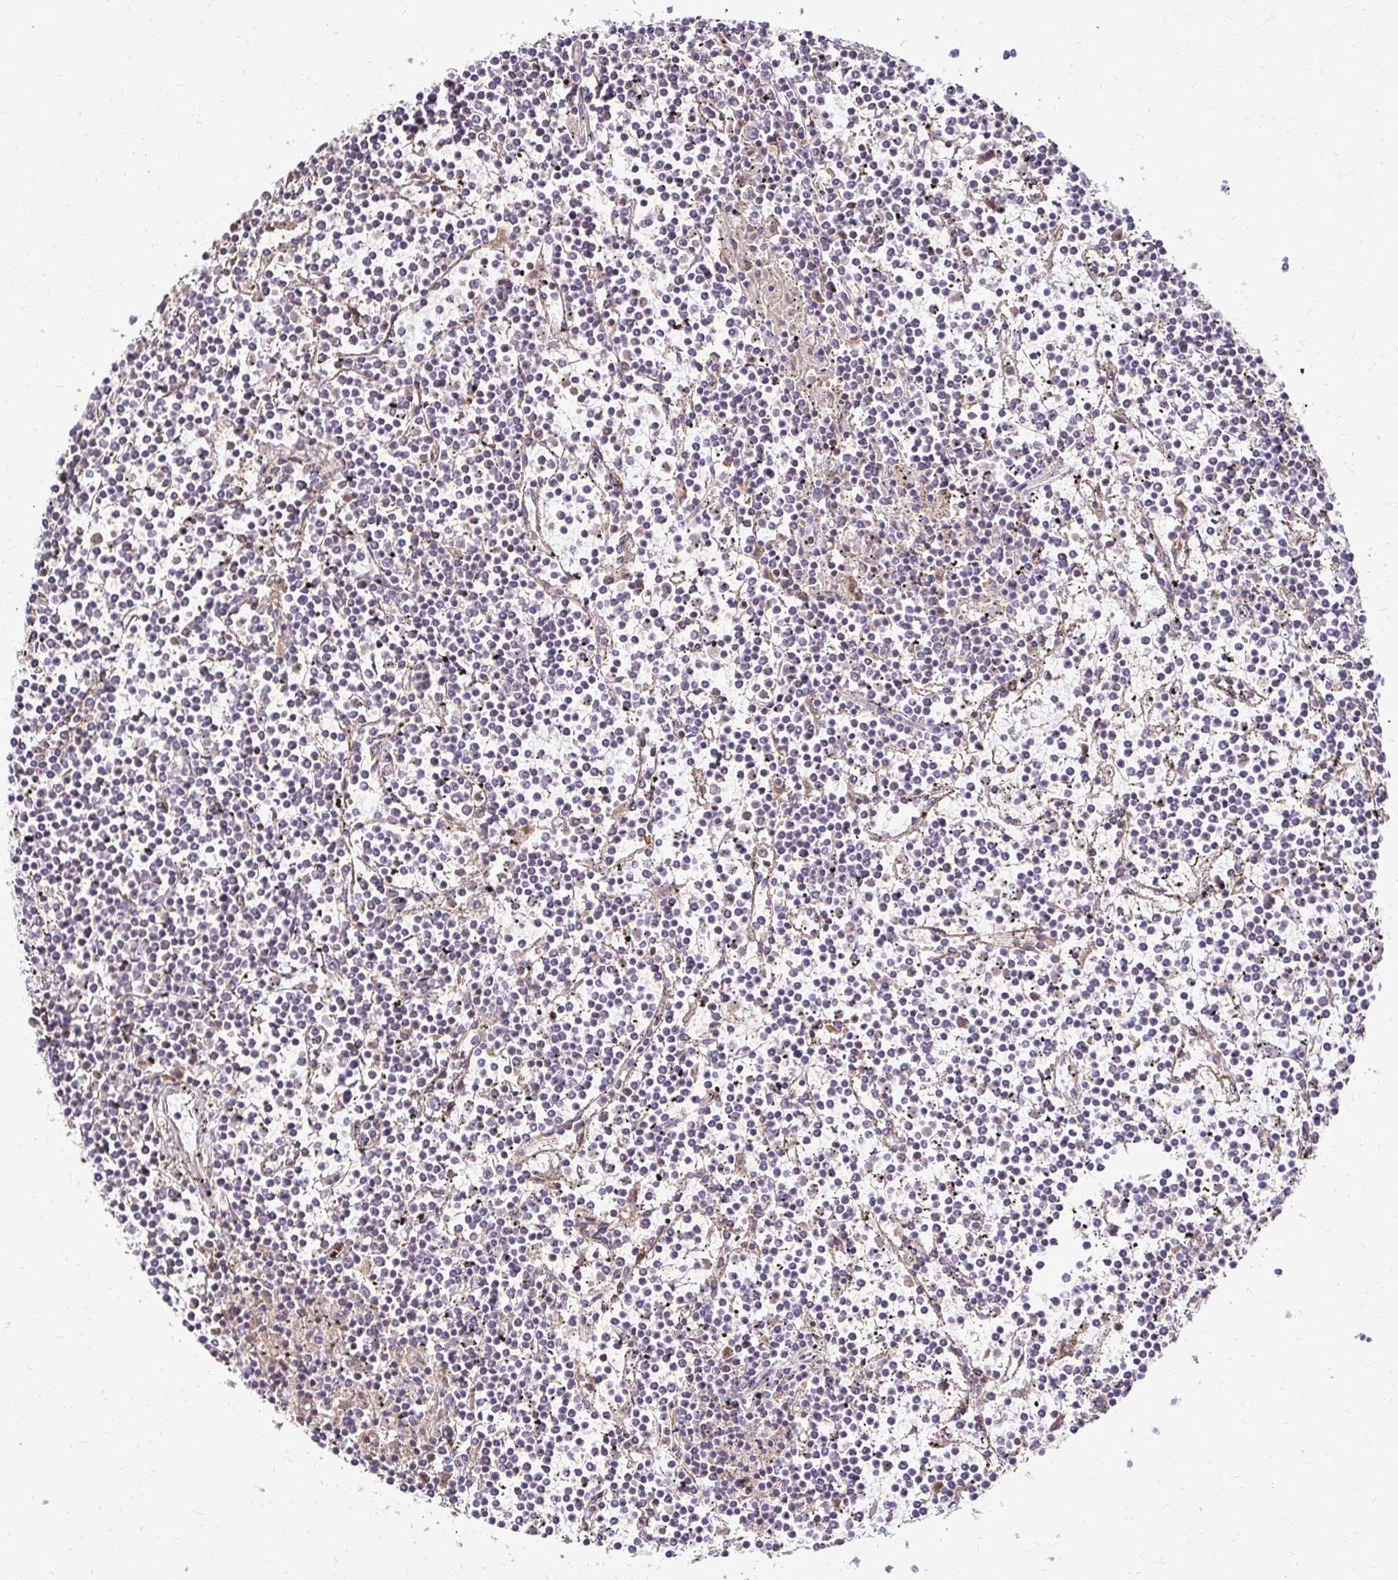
{"staining": {"intensity": "negative", "quantity": "none", "location": "none"}, "tissue": "lymphoma", "cell_type": "Tumor cells", "image_type": "cancer", "snomed": [{"axis": "morphology", "description": "Malignant lymphoma, non-Hodgkin's type, Low grade"}, {"axis": "topography", "description": "Spleen"}], "caption": "Immunohistochemical staining of lymphoma displays no significant staining in tumor cells.", "gene": "IDUA", "patient": {"sex": "female", "age": 19}}